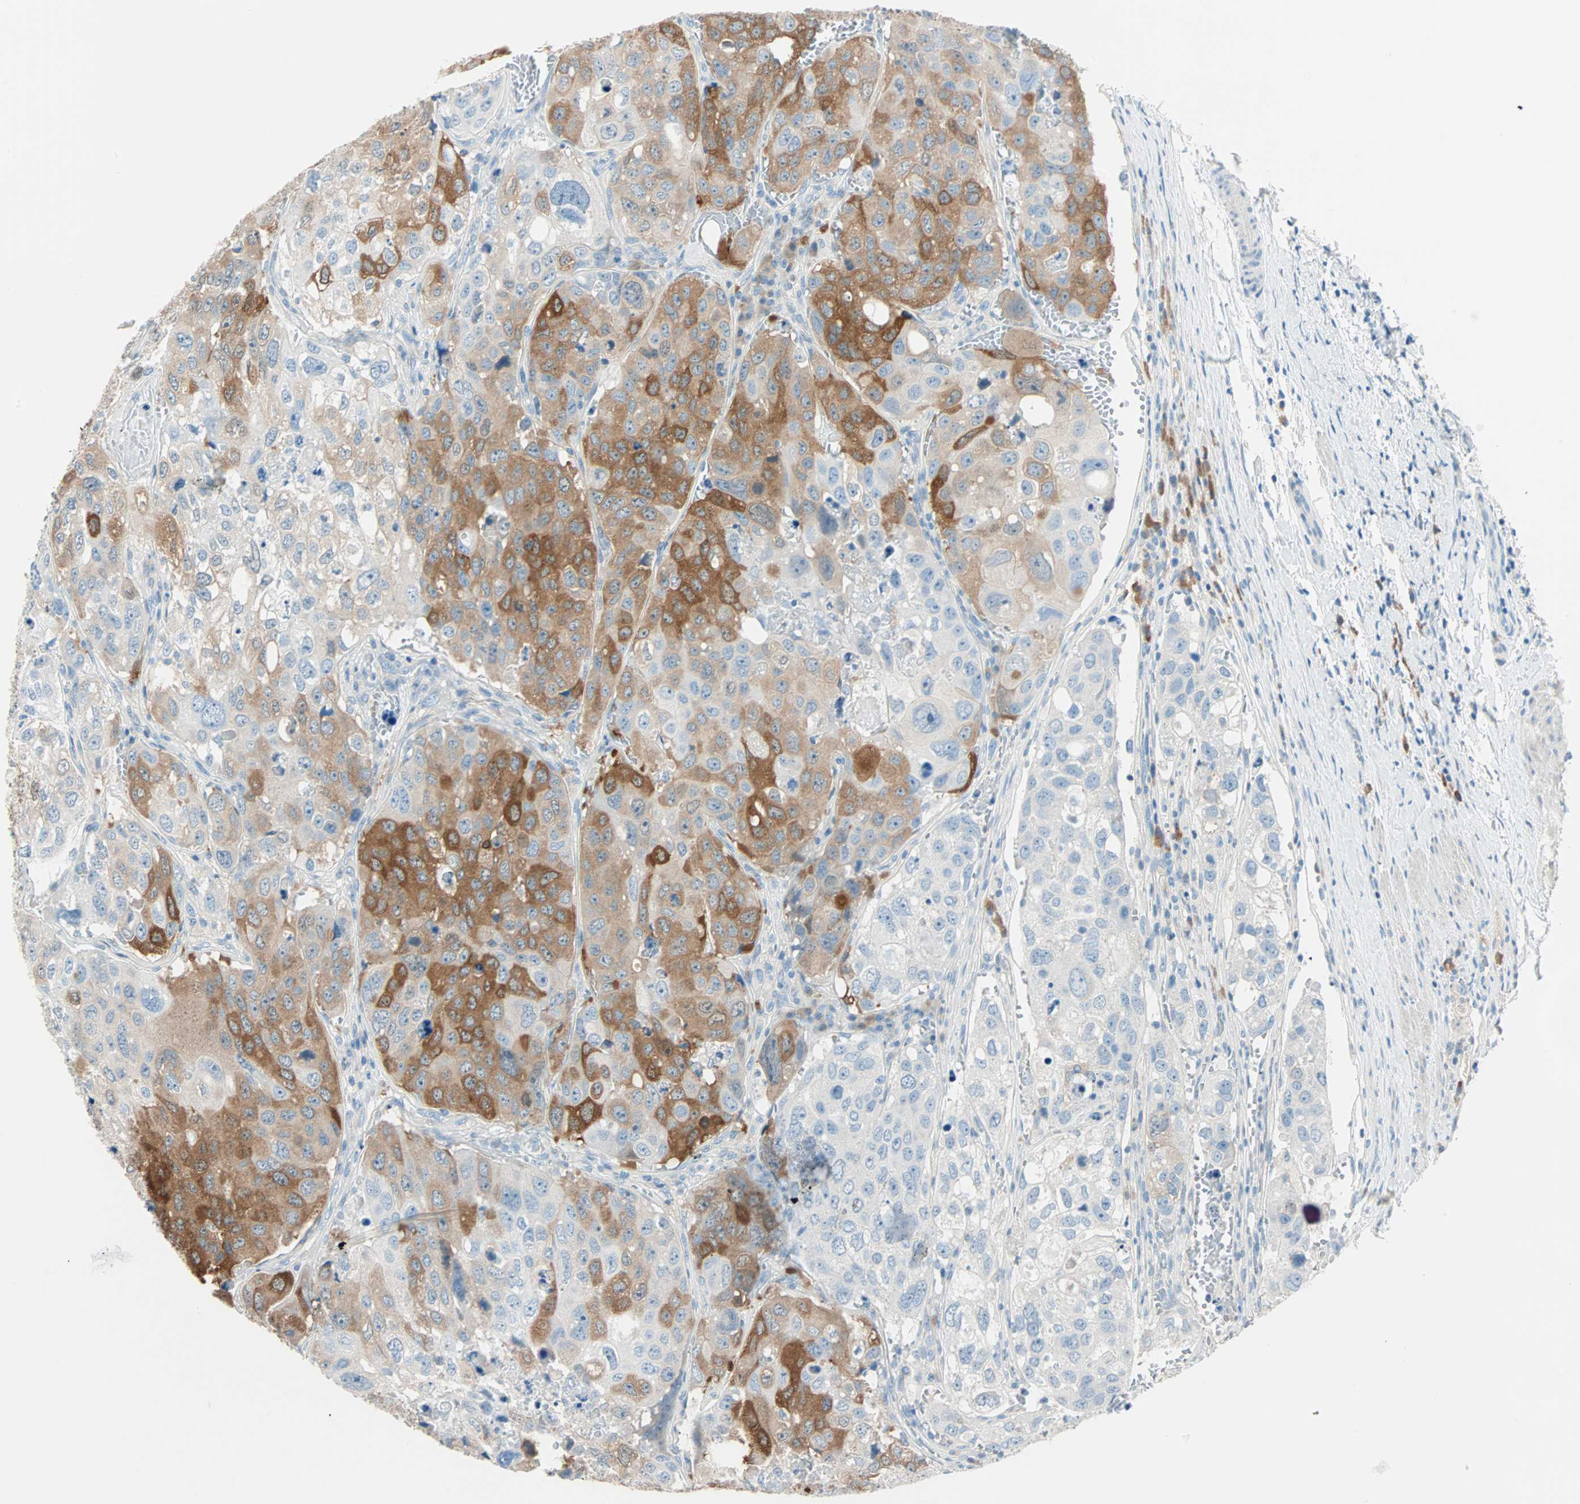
{"staining": {"intensity": "strong", "quantity": "25%-75%", "location": "cytoplasmic/membranous"}, "tissue": "urothelial cancer", "cell_type": "Tumor cells", "image_type": "cancer", "snomed": [{"axis": "morphology", "description": "Urothelial carcinoma, High grade"}, {"axis": "topography", "description": "Lymph node"}, {"axis": "topography", "description": "Urinary bladder"}], "caption": "Human urothelial carcinoma (high-grade) stained with a brown dye reveals strong cytoplasmic/membranous positive expression in about 25%-75% of tumor cells.", "gene": "ATF6", "patient": {"sex": "male", "age": 51}}